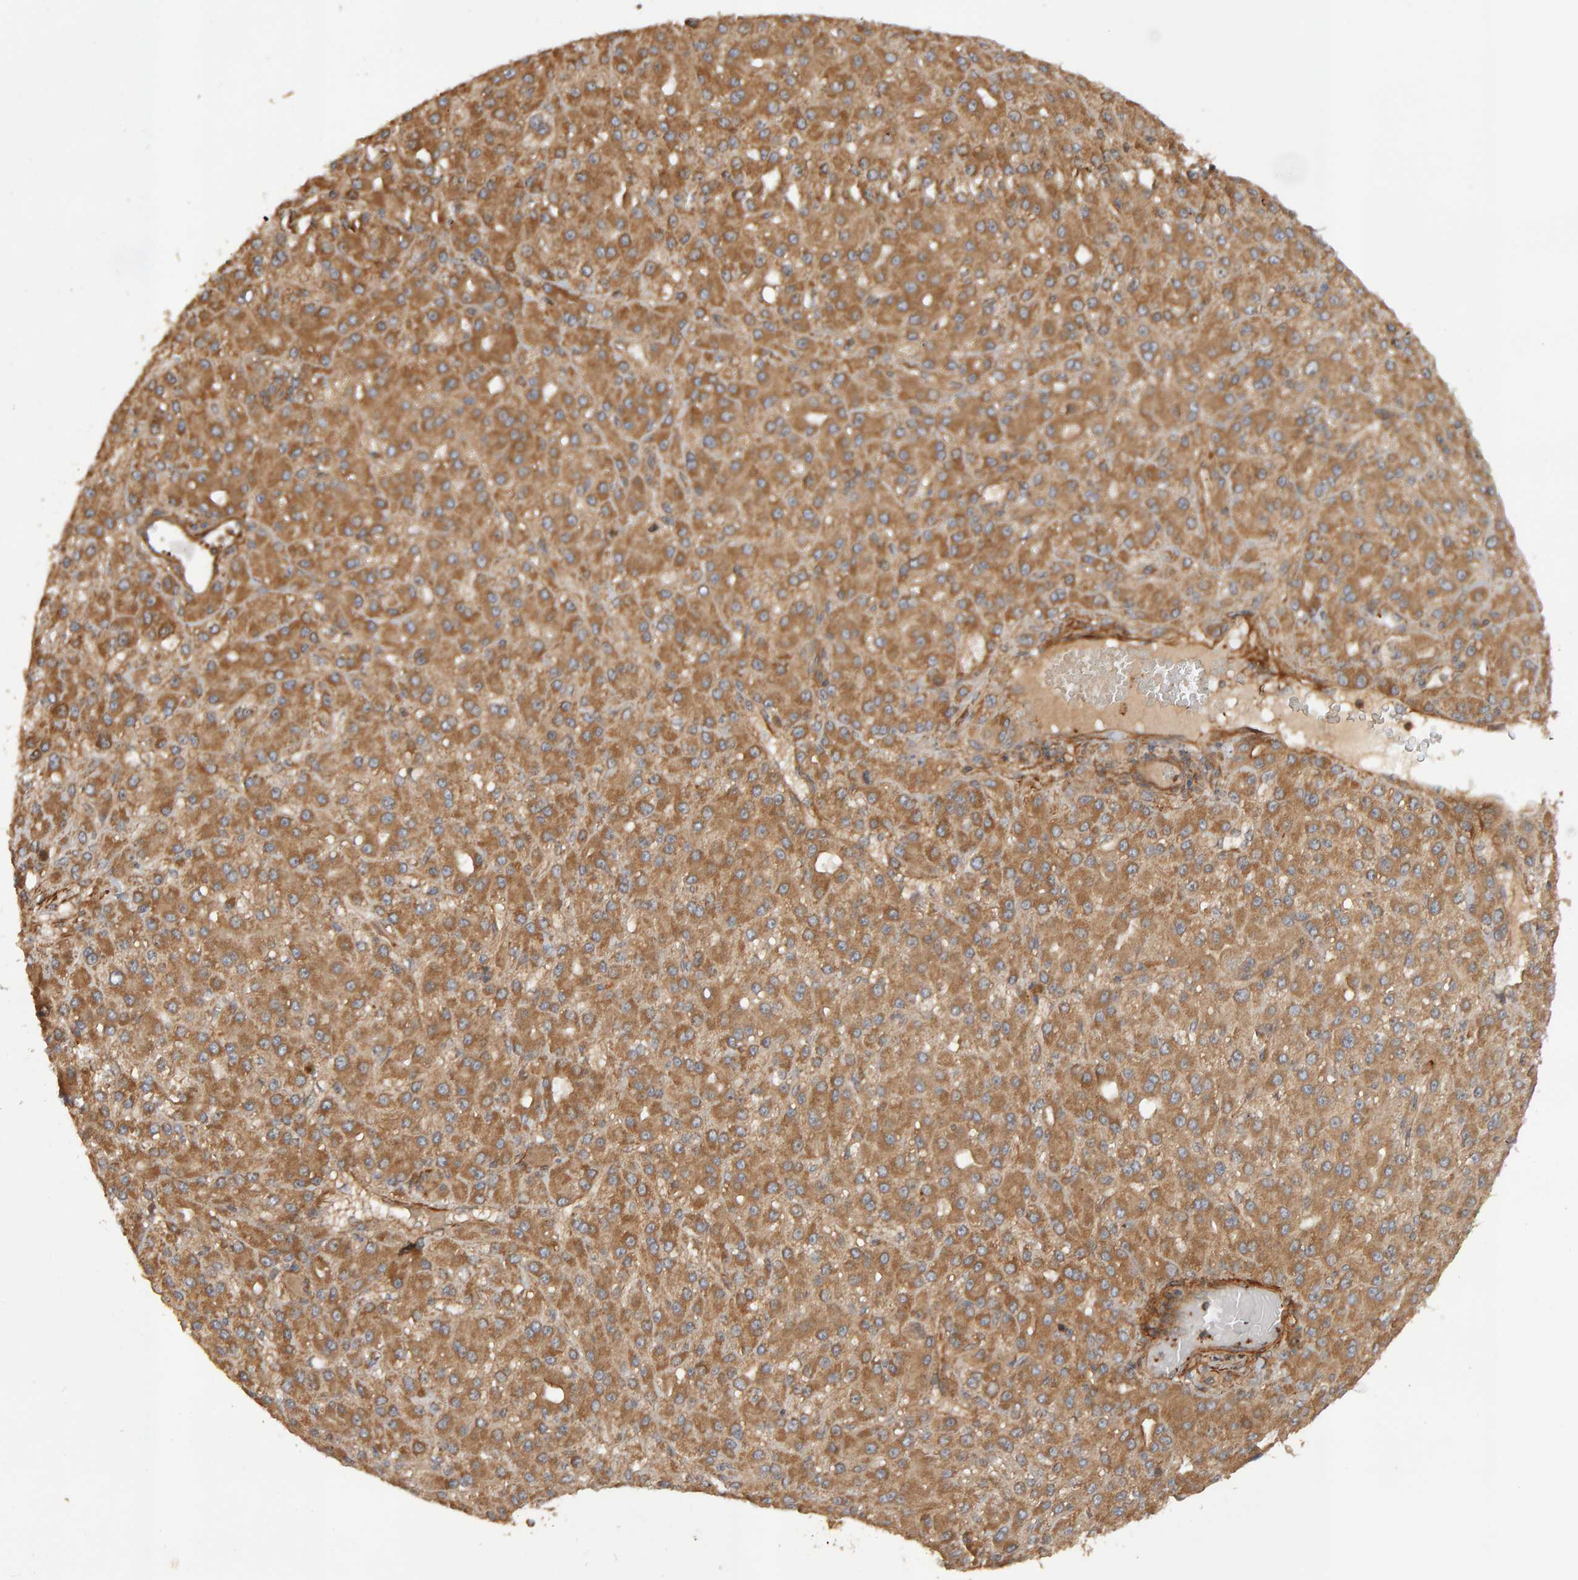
{"staining": {"intensity": "moderate", "quantity": ">75%", "location": "cytoplasmic/membranous"}, "tissue": "liver cancer", "cell_type": "Tumor cells", "image_type": "cancer", "snomed": [{"axis": "morphology", "description": "Carcinoma, Hepatocellular, NOS"}, {"axis": "topography", "description": "Liver"}], "caption": "An image of human liver cancer stained for a protein demonstrates moderate cytoplasmic/membranous brown staining in tumor cells.", "gene": "SYNRG", "patient": {"sex": "male", "age": 67}}